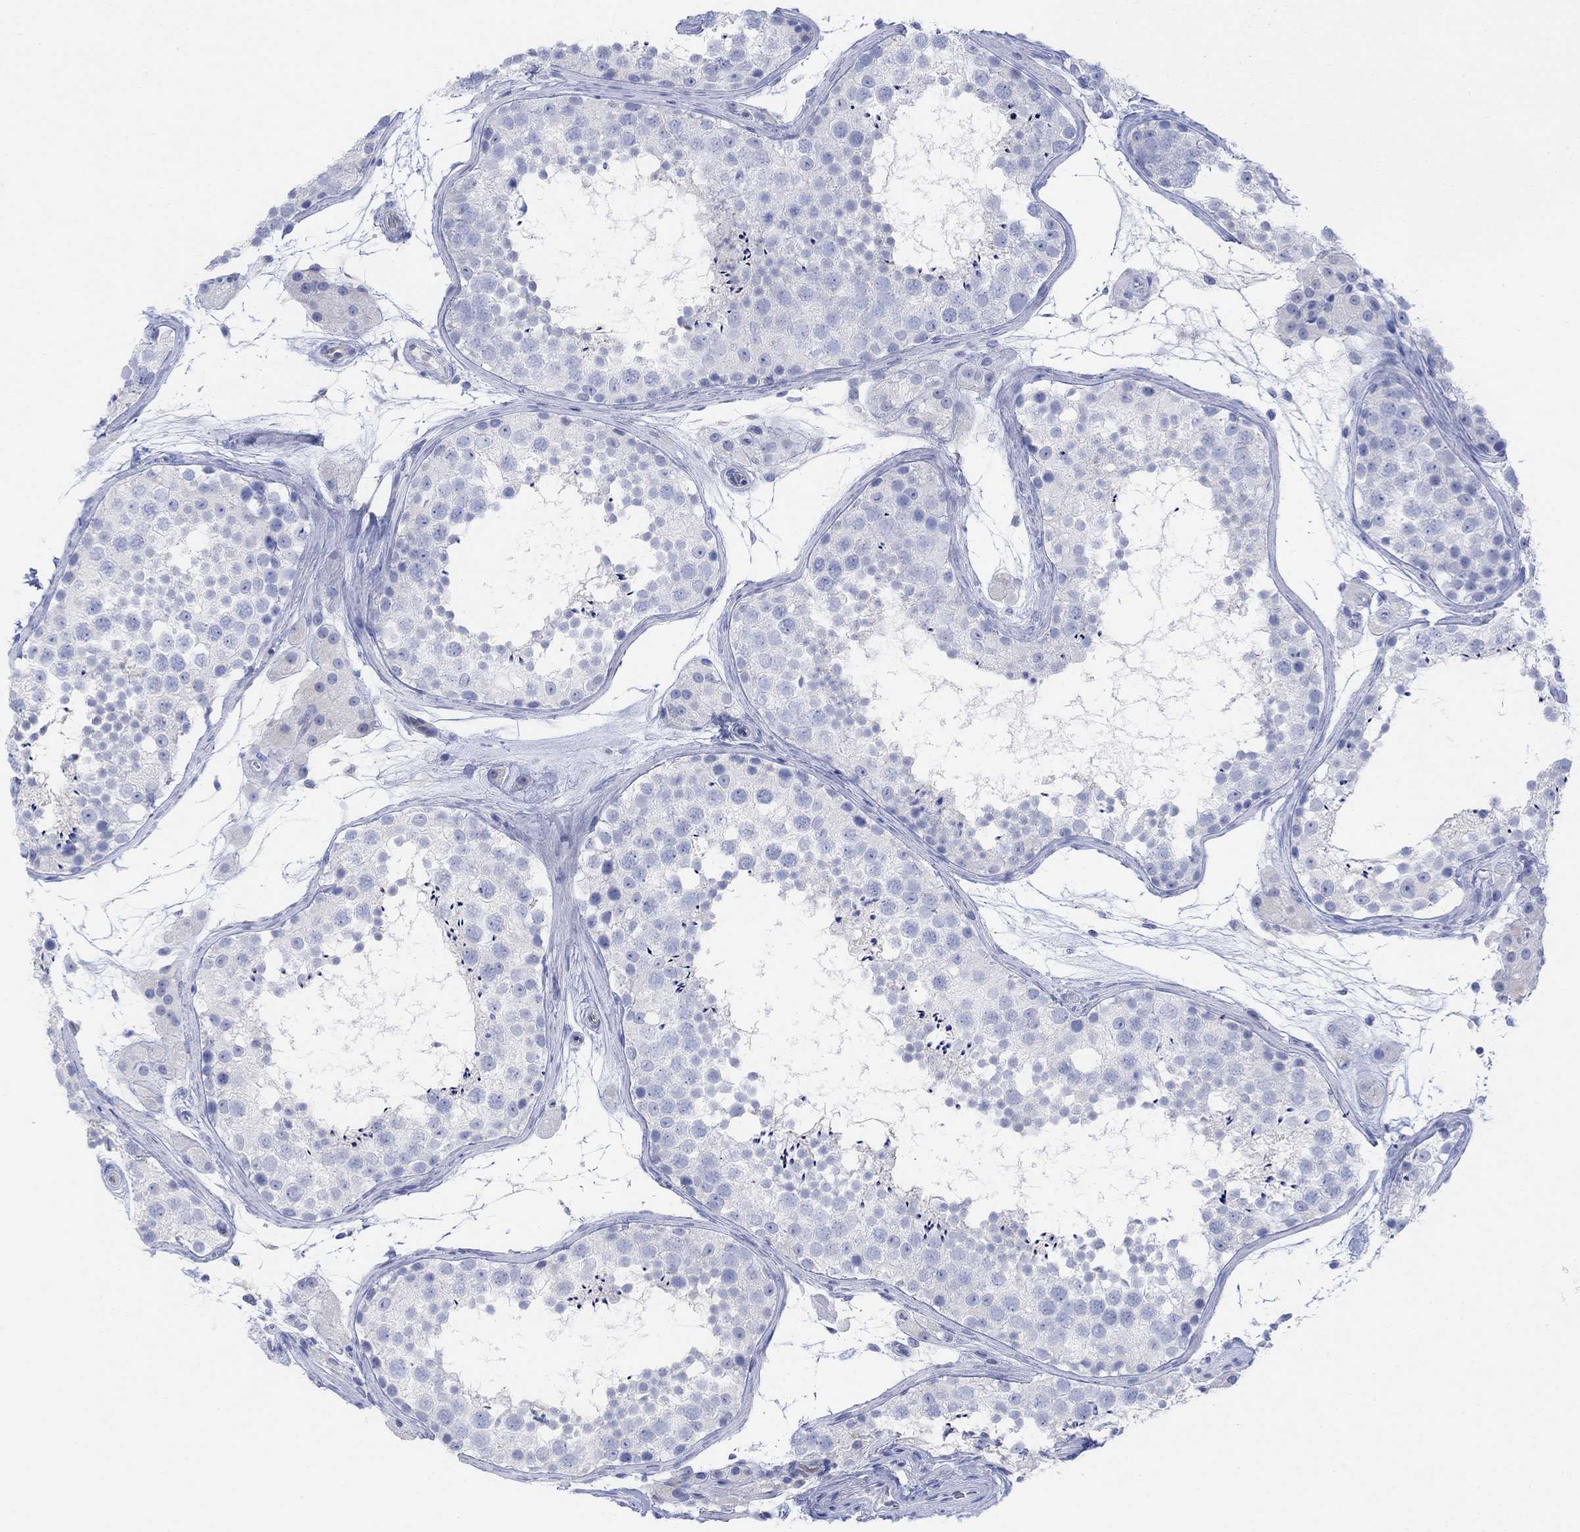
{"staining": {"intensity": "negative", "quantity": "none", "location": "none"}, "tissue": "testis", "cell_type": "Cells in seminiferous ducts", "image_type": "normal", "snomed": [{"axis": "morphology", "description": "Normal tissue, NOS"}, {"axis": "topography", "description": "Testis"}], "caption": "Image shows no significant protein positivity in cells in seminiferous ducts of benign testis.", "gene": "GNG13", "patient": {"sex": "male", "age": 41}}